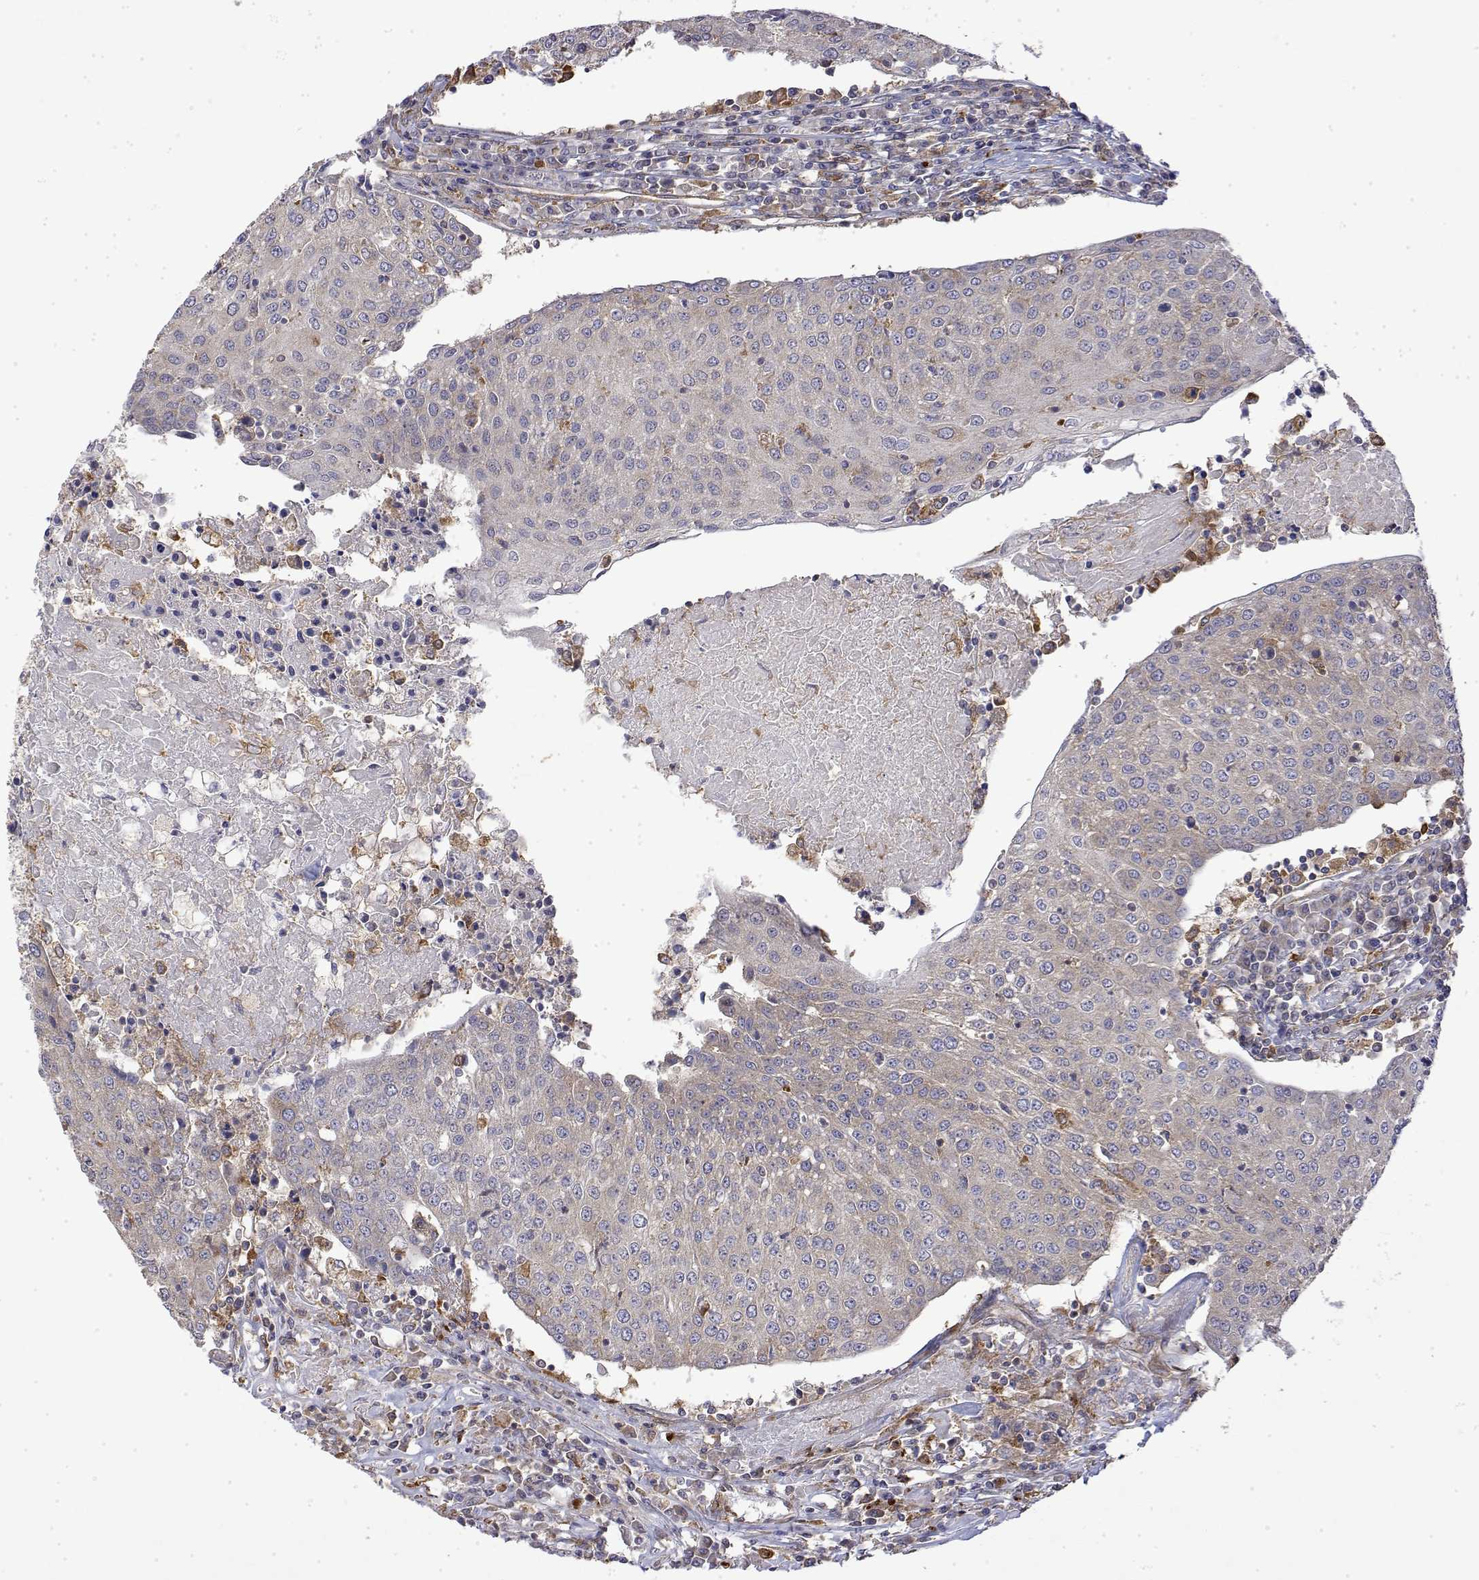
{"staining": {"intensity": "negative", "quantity": "none", "location": "none"}, "tissue": "urothelial cancer", "cell_type": "Tumor cells", "image_type": "cancer", "snomed": [{"axis": "morphology", "description": "Urothelial carcinoma, High grade"}, {"axis": "topography", "description": "Urinary bladder"}], "caption": "Immunohistochemistry photomicrograph of urothelial carcinoma (high-grade) stained for a protein (brown), which exhibits no staining in tumor cells.", "gene": "PACSIN2", "patient": {"sex": "female", "age": 85}}